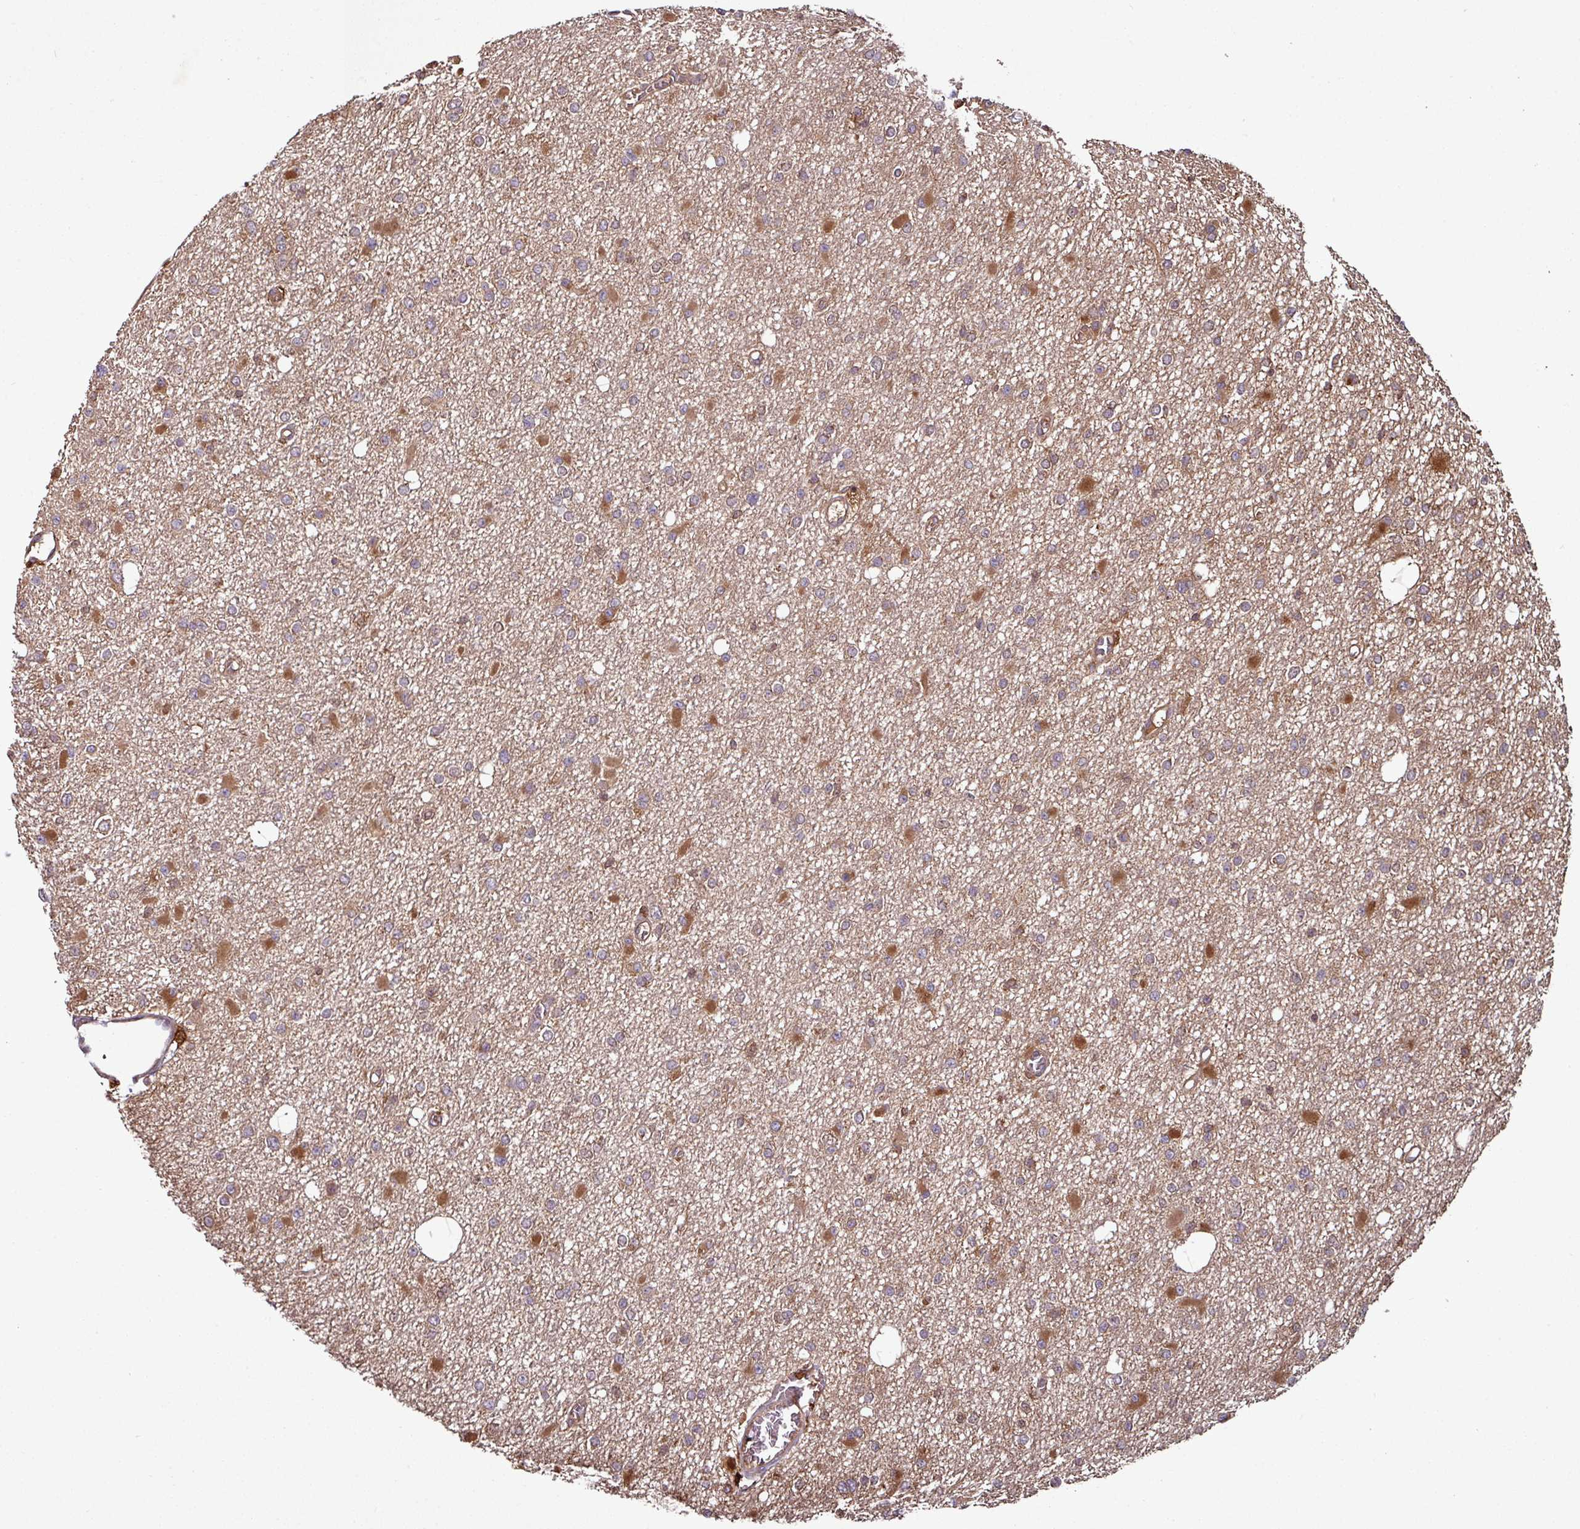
{"staining": {"intensity": "moderate", "quantity": "25%-75%", "location": "cytoplasmic/membranous"}, "tissue": "glioma", "cell_type": "Tumor cells", "image_type": "cancer", "snomed": [{"axis": "morphology", "description": "Glioma, malignant, Low grade"}, {"axis": "topography", "description": "Brain"}], "caption": "Protein staining by immunohistochemistry (IHC) demonstrates moderate cytoplasmic/membranous positivity in approximately 25%-75% of tumor cells in malignant glioma (low-grade).", "gene": "GNPDA1", "patient": {"sex": "female", "age": 22}}